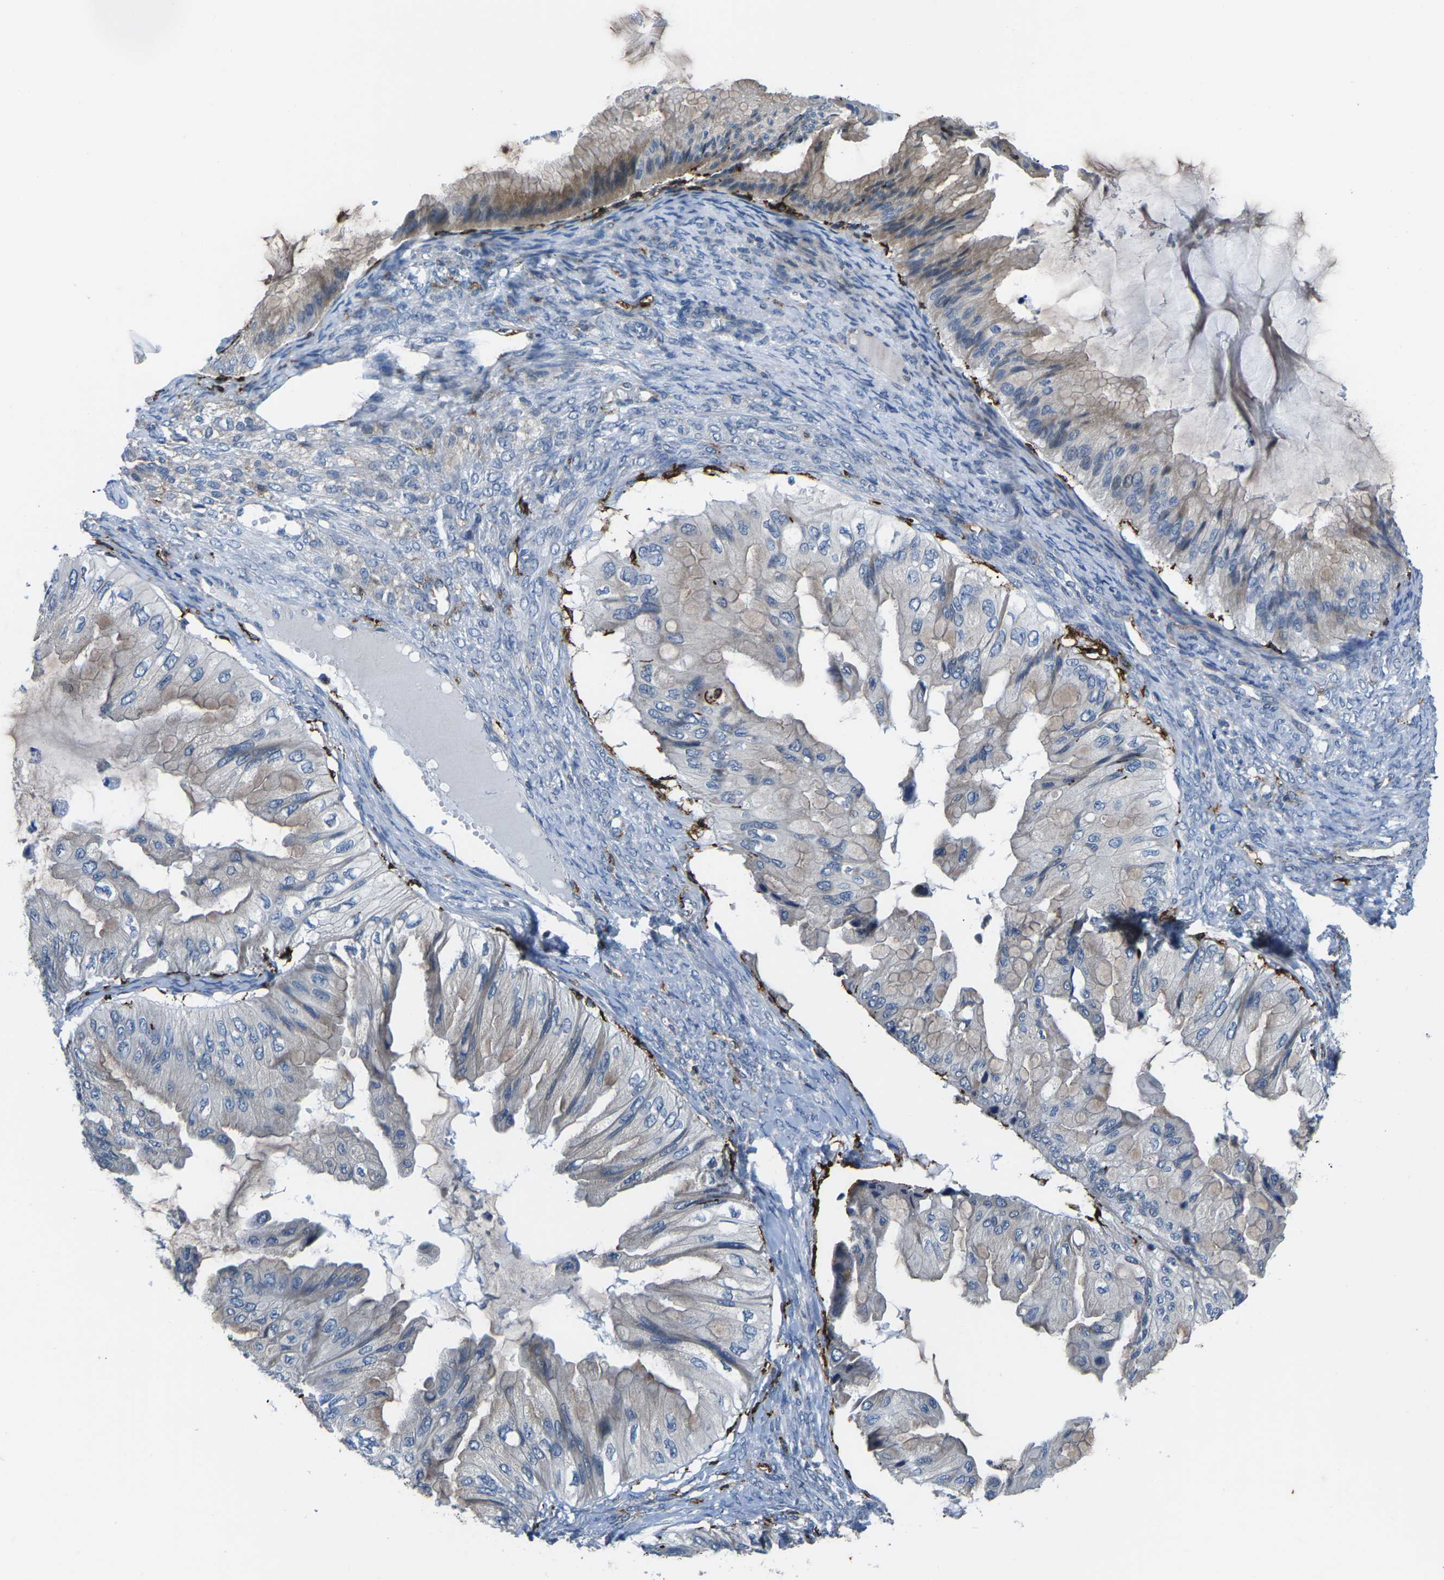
{"staining": {"intensity": "weak", "quantity": "<25%", "location": "cytoplasmic/membranous"}, "tissue": "ovarian cancer", "cell_type": "Tumor cells", "image_type": "cancer", "snomed": [{"axis": "morphology", "description": "Cystadenocarcinoma, mucinous, NOS"}, {"axis": "topography", "description": "Ovary"}], "caption": "DAB immunohistochemical staining of mucinous cystadenocarcinoma (ovarian) exhibits no significant positivity in tumor cells. Nuclei are stained in blue.", "gene": "PTPN1", "patient": {"sex": "female", "age": 61}}